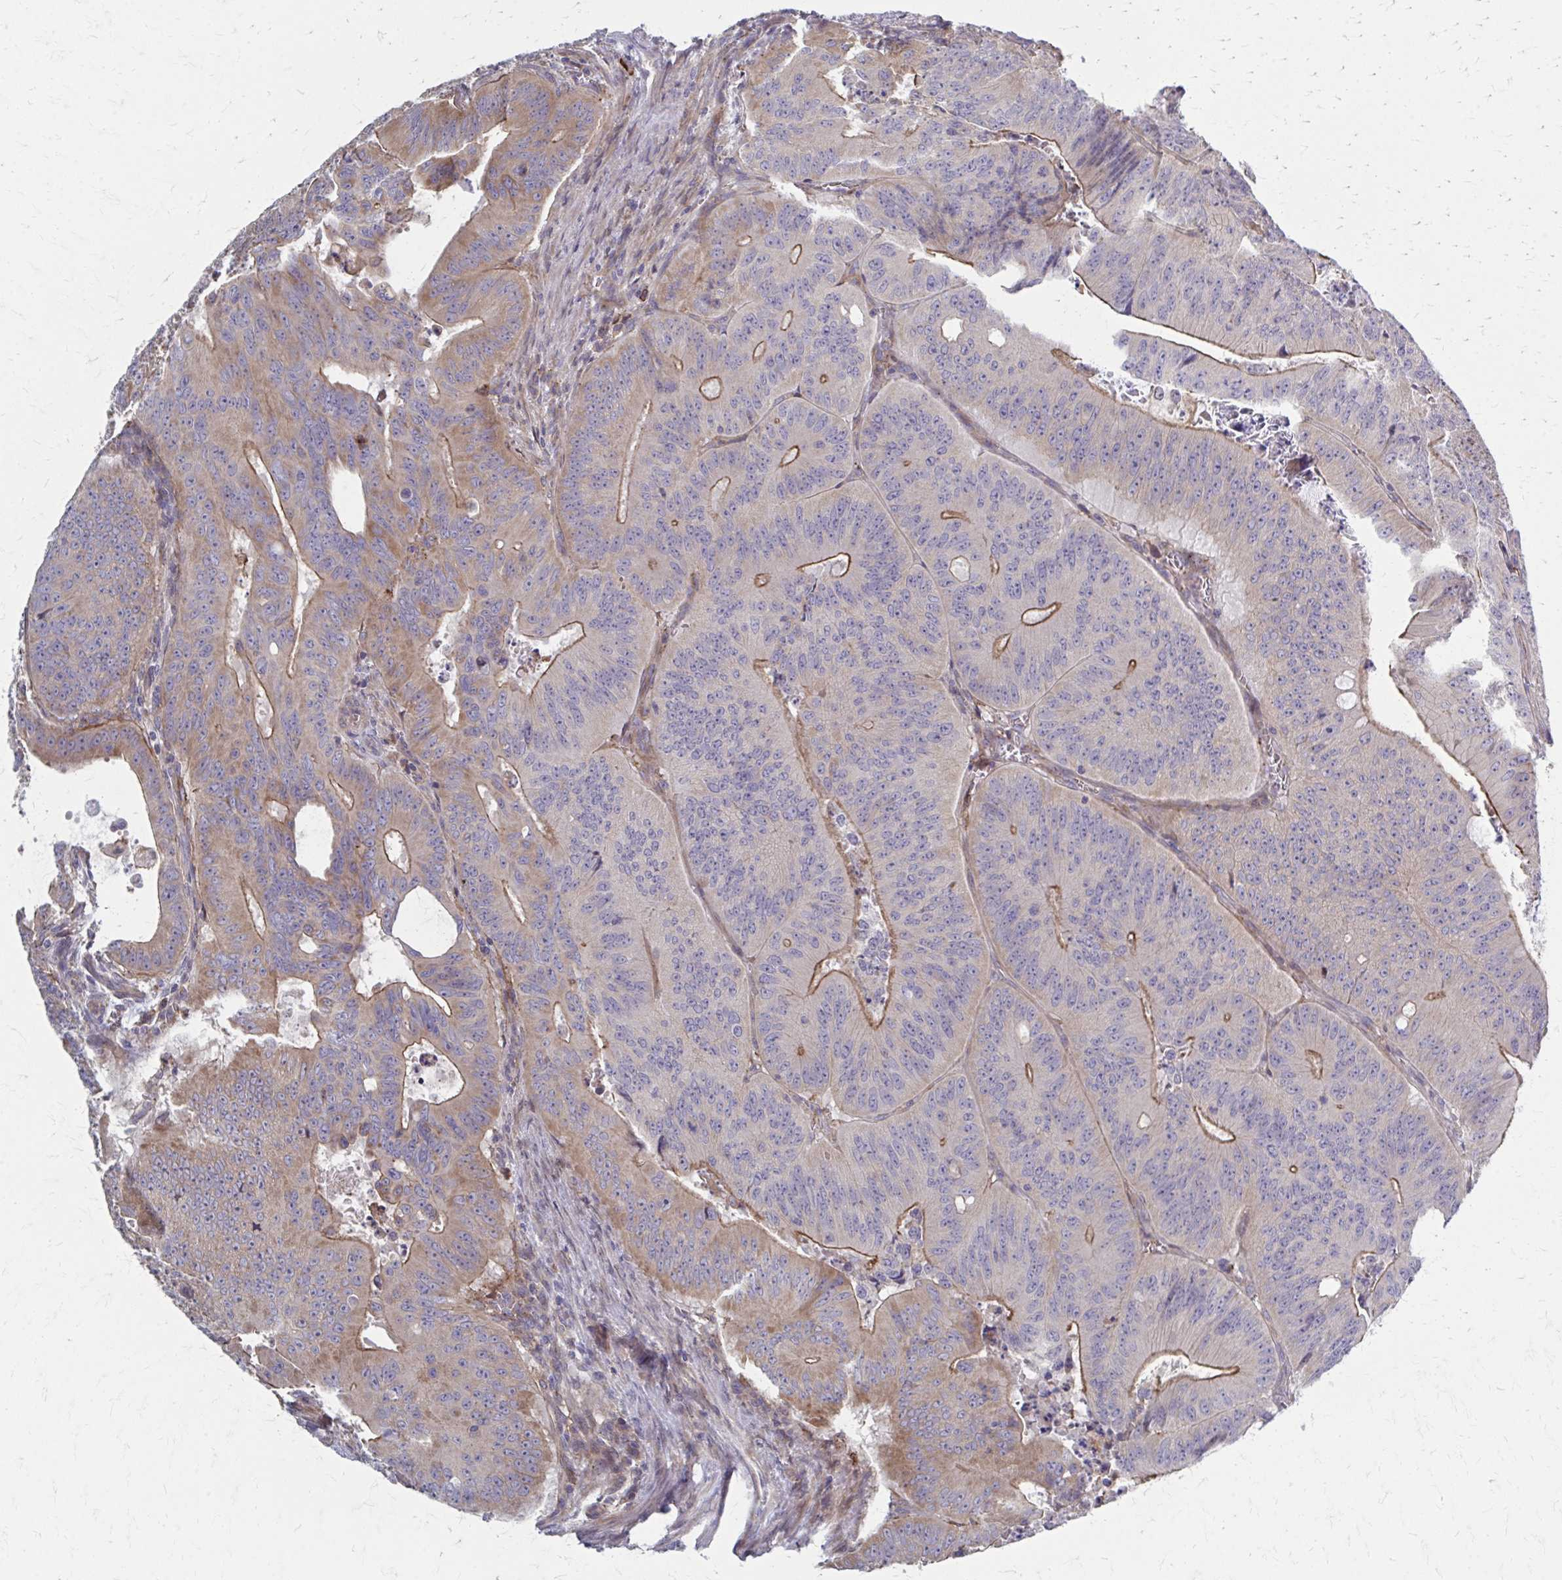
{"staining": {"intensity": "moderate", "quantity": "25%-75%", "location": "cytoplasmic/membranous"}, "tissue": "colorectal cancer", "cell_type": "Tumor cells", "image_type": "cancer", "snomed": [{"axis": "morphology", "description": "Adenocarcinoma, NOS"}, {"axis": "topography", "description": "Colon"}], "caption": "IHC of colorectal cancer reveals medium levels of moderate cytoplasmic/membranous expression in about 25%-75% of tumor cells.", "gene": "MMP14", "patient": {"sex": "male", "age": 62}}